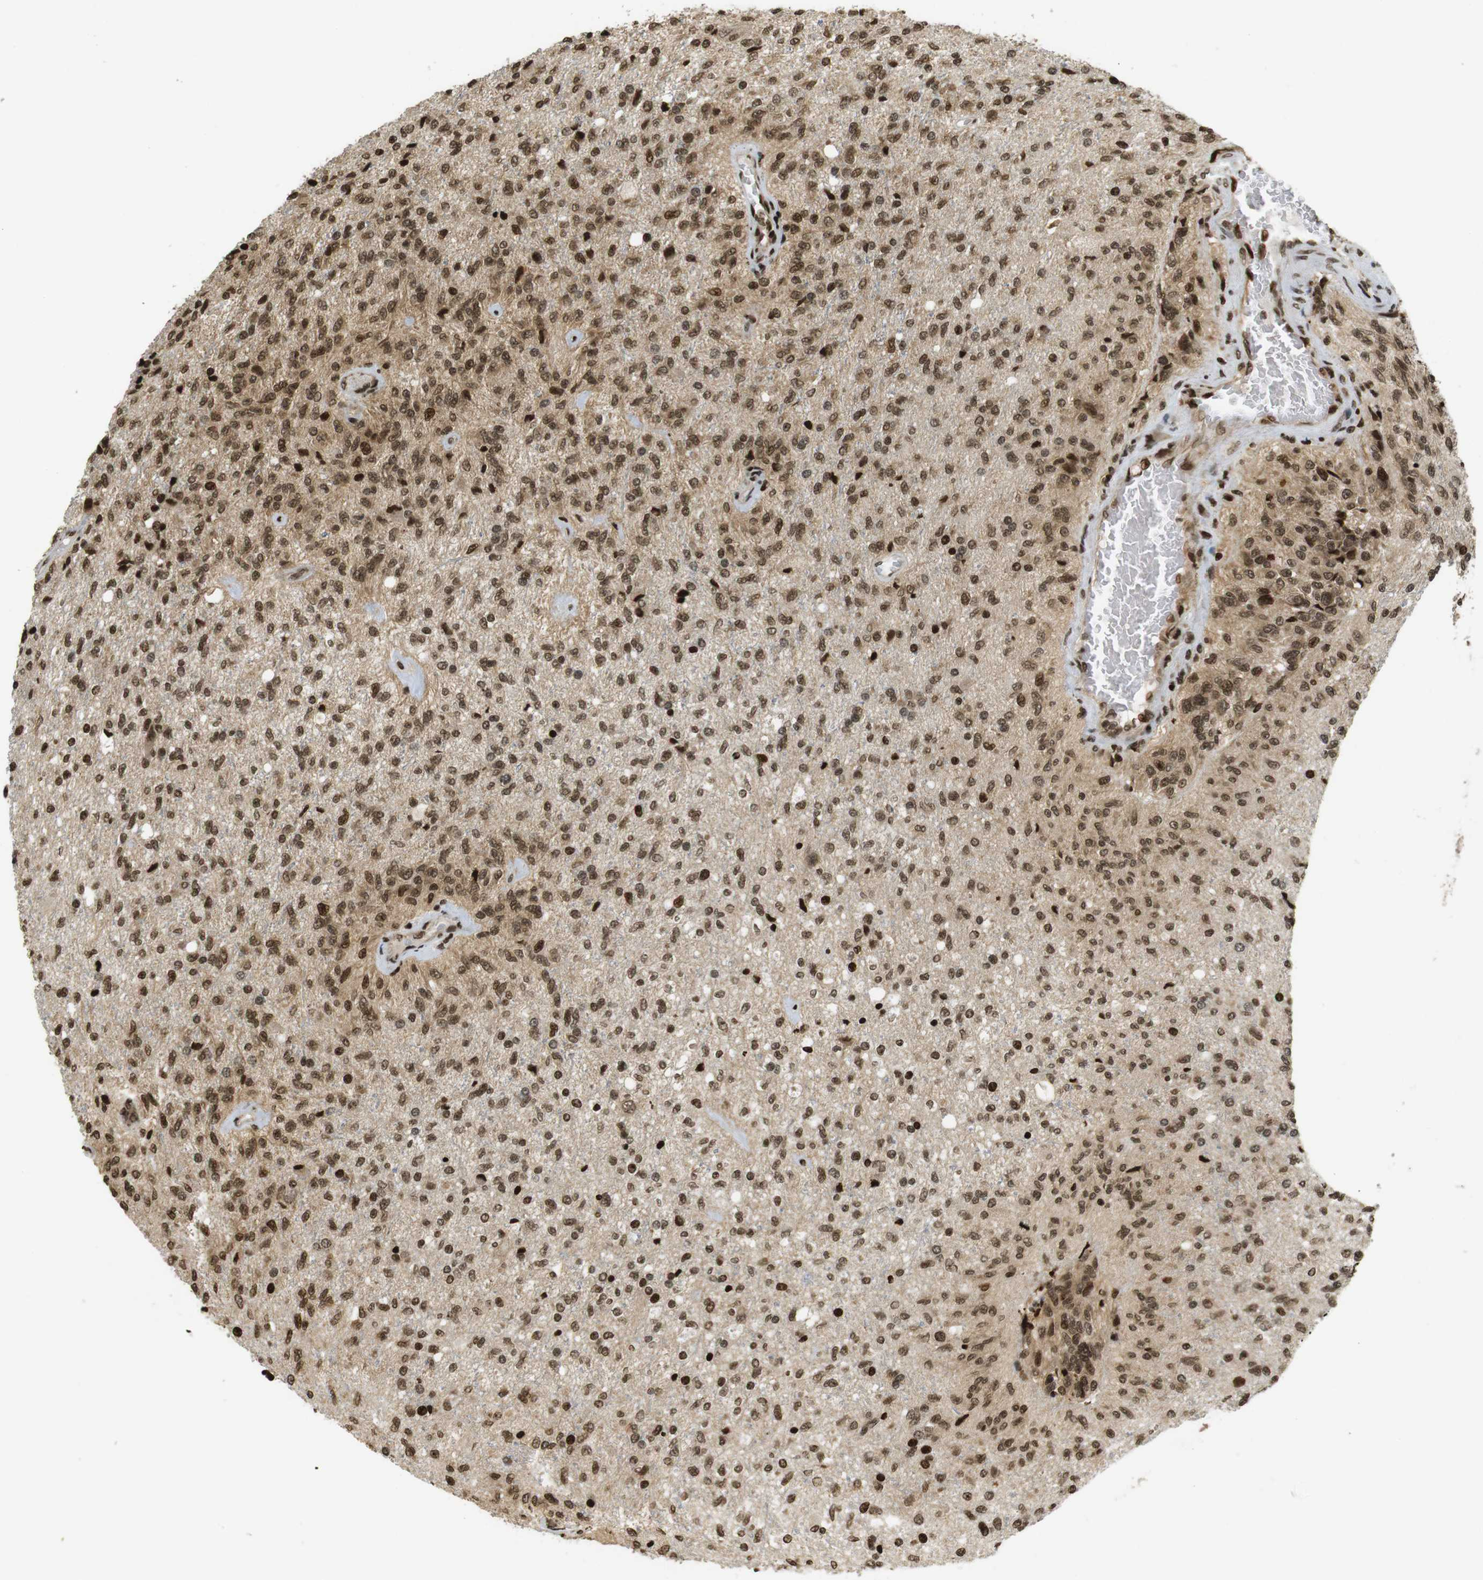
{"staining": {"intensity": "moderate", "quantity": ">75%", "location": "cytoplasmic/membranous,nuclear"}, "tissue": "glioma", "cell_type": "Tumor cells", "image_type": "cancer", "snomed": [{"axis": "morphology", "description": "Normal tissue, NOS"}, {"axis": "morphology", "description": "Glioma, malignant, High grade"}, {"axis": "topography", "description": "Cerebral cortex"}], "caption": "Immunohistochemistry image of neoplastic tissue: human glioma stained using immunohistochemistry (IHC) displays medium levels of moderate protein expression localized specifically in the cytoplasmic/membranous and nuclear of tumor cells, appearing as a cytoplasmic/membranous and nuclear brown color.", "gene": "RUVBL2", "patient": {"sex": "male", "age": 77}}